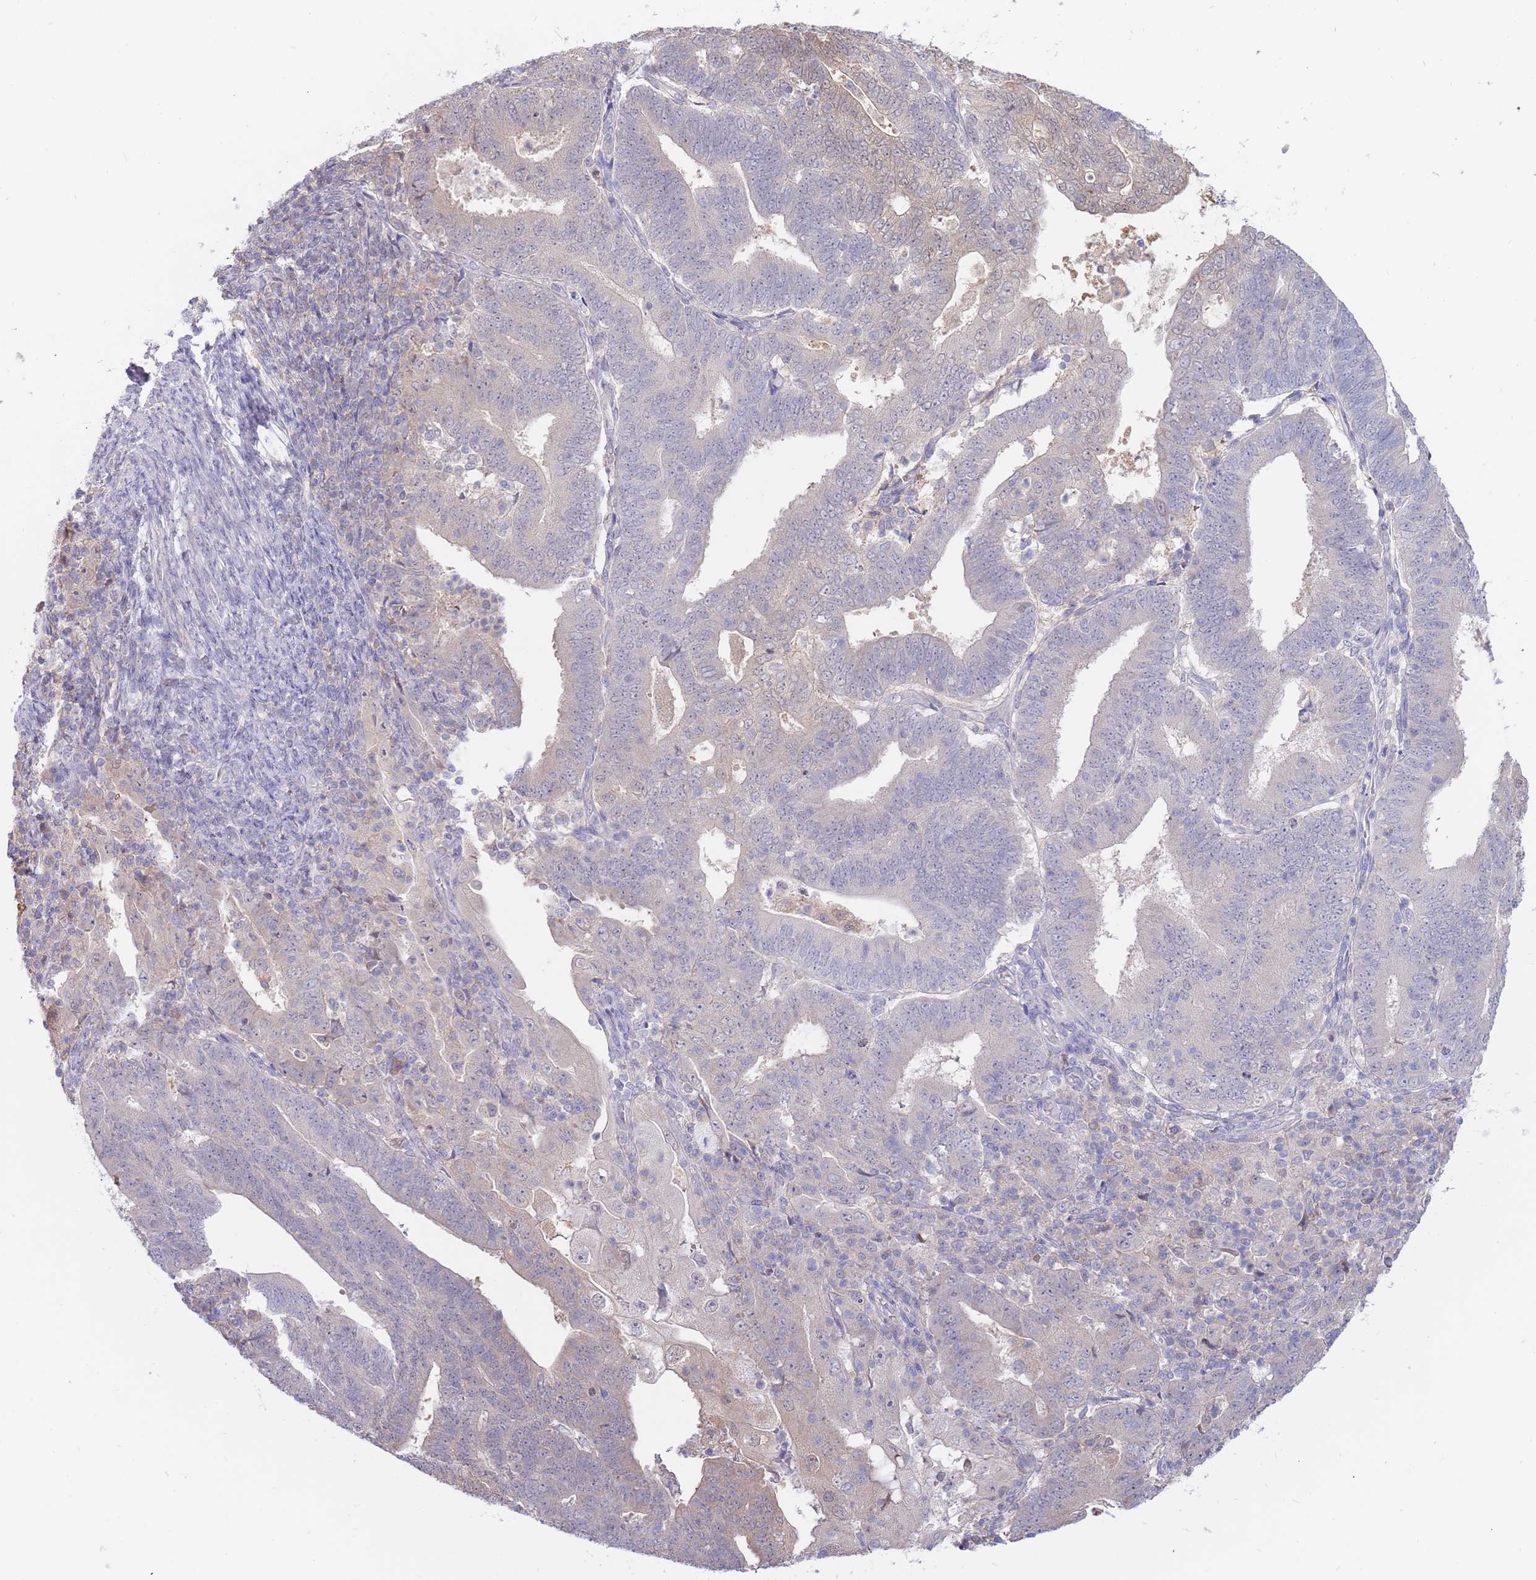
{"staining": {"intensity": "weak", "quantity": "<25%", "location": "cytoplasmic/membranous"}, "tissue": "endometrial cancer", "cell_type": "Tumor cells", "image_type": "cancer", "snomed": [{"axis": "morphology", "description": "Adenocarcinoma, NOS"}, {"axis": "topography", "description": "Endometrium"}], "caption": "Tumor cells show no significant protein staining in endometrial cancer.", "gene": "AP5S1", "patient": {"sex": "female", "age": 70}}